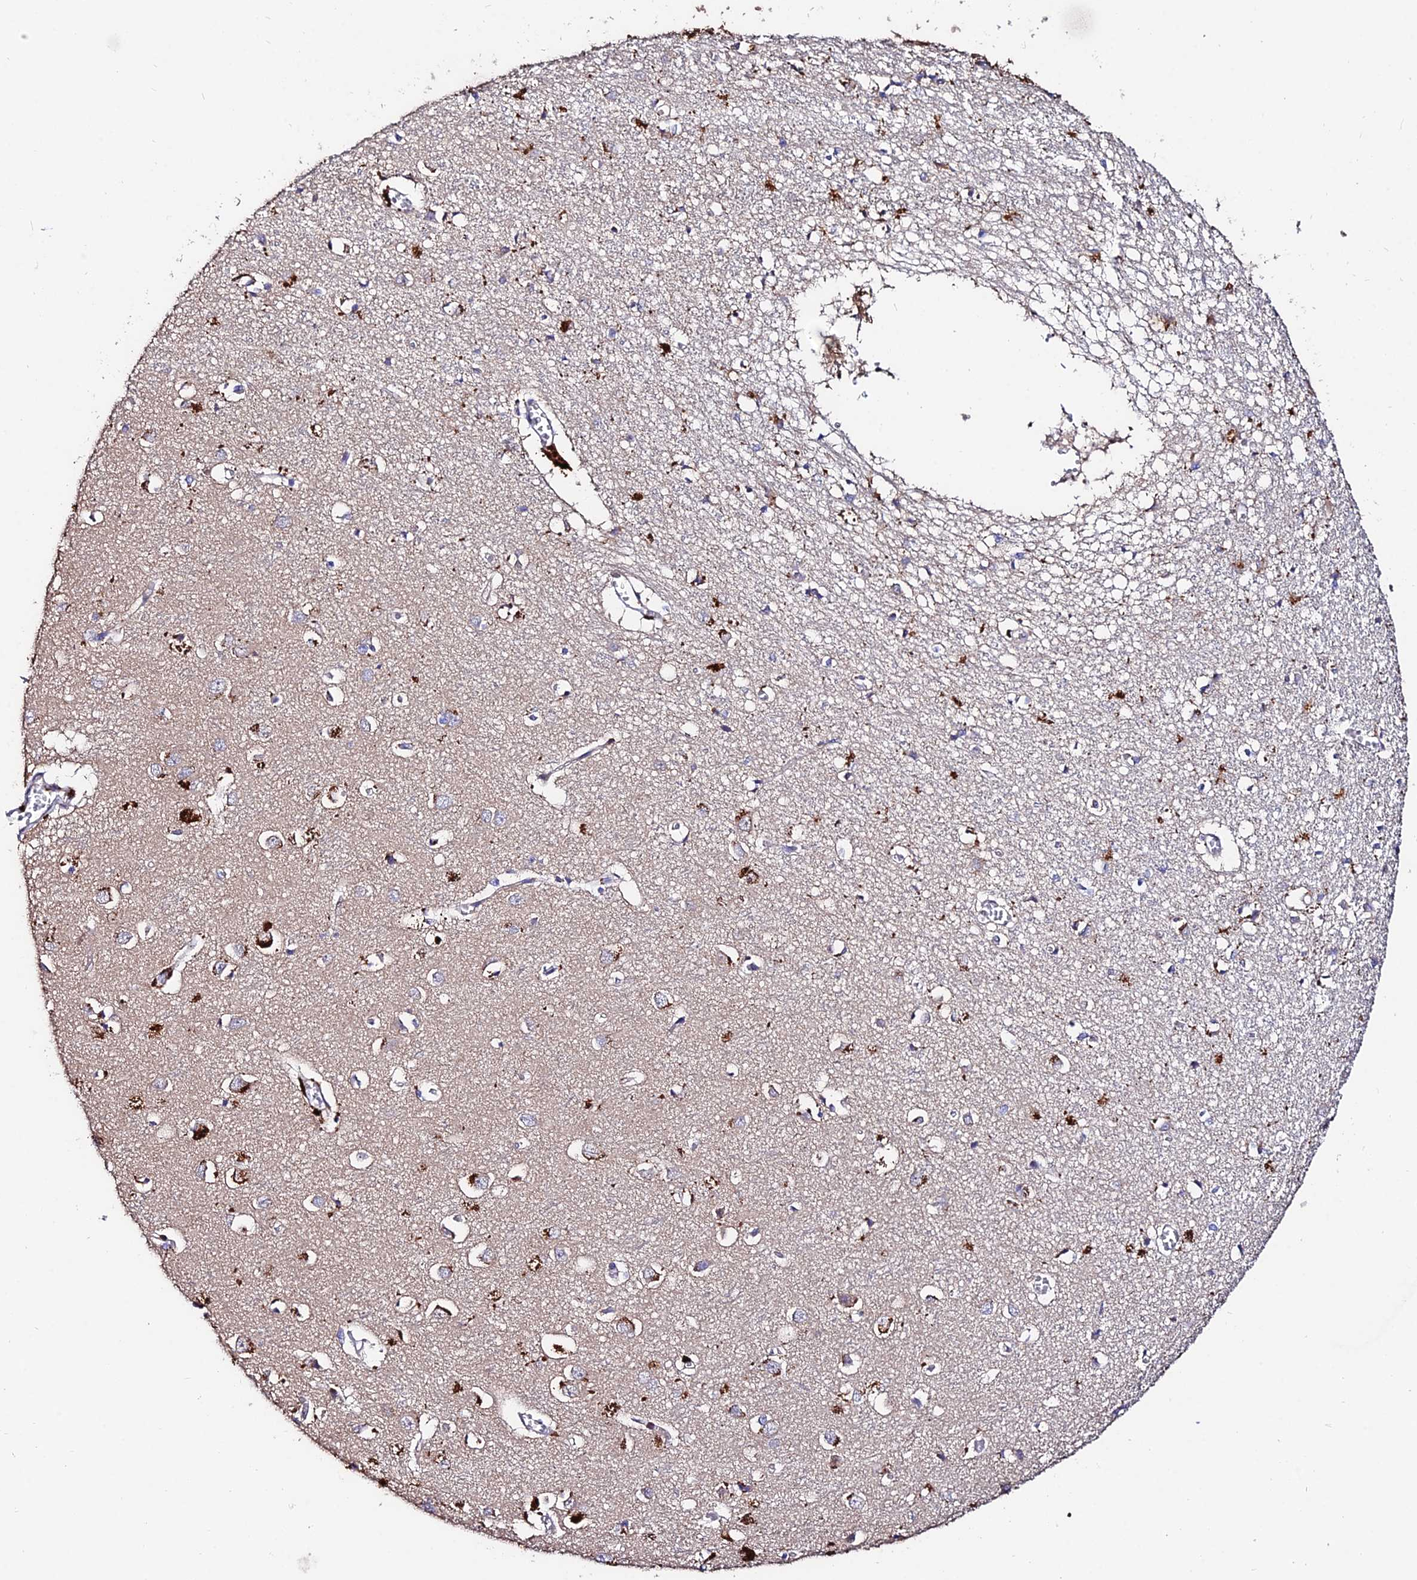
{"staining": {"intensity": "negative", "quantity": "none", "location": "none"}, "tissue": "cerebral cortex", "cell_type": "Endothelial cells", "image_type": "normal", "snomed": [{"axis": "morphology", "description": "Normal tissue, NOS"}, {"axis": "topography", "description": "Cerebral cortex"}], "caption": "Immunohistochemistry (IHC) of normal human cerebral cortex shows no staining in endothelial cells. Brightfield microscopy of immunohistochemistry stained with DAB (3,3'-diaminobenzidine) (brown) and hematoxylin (blue), captured at high magnification.", "gene": "ACTR5", "patient": {"sex": "female", "age": 64}}